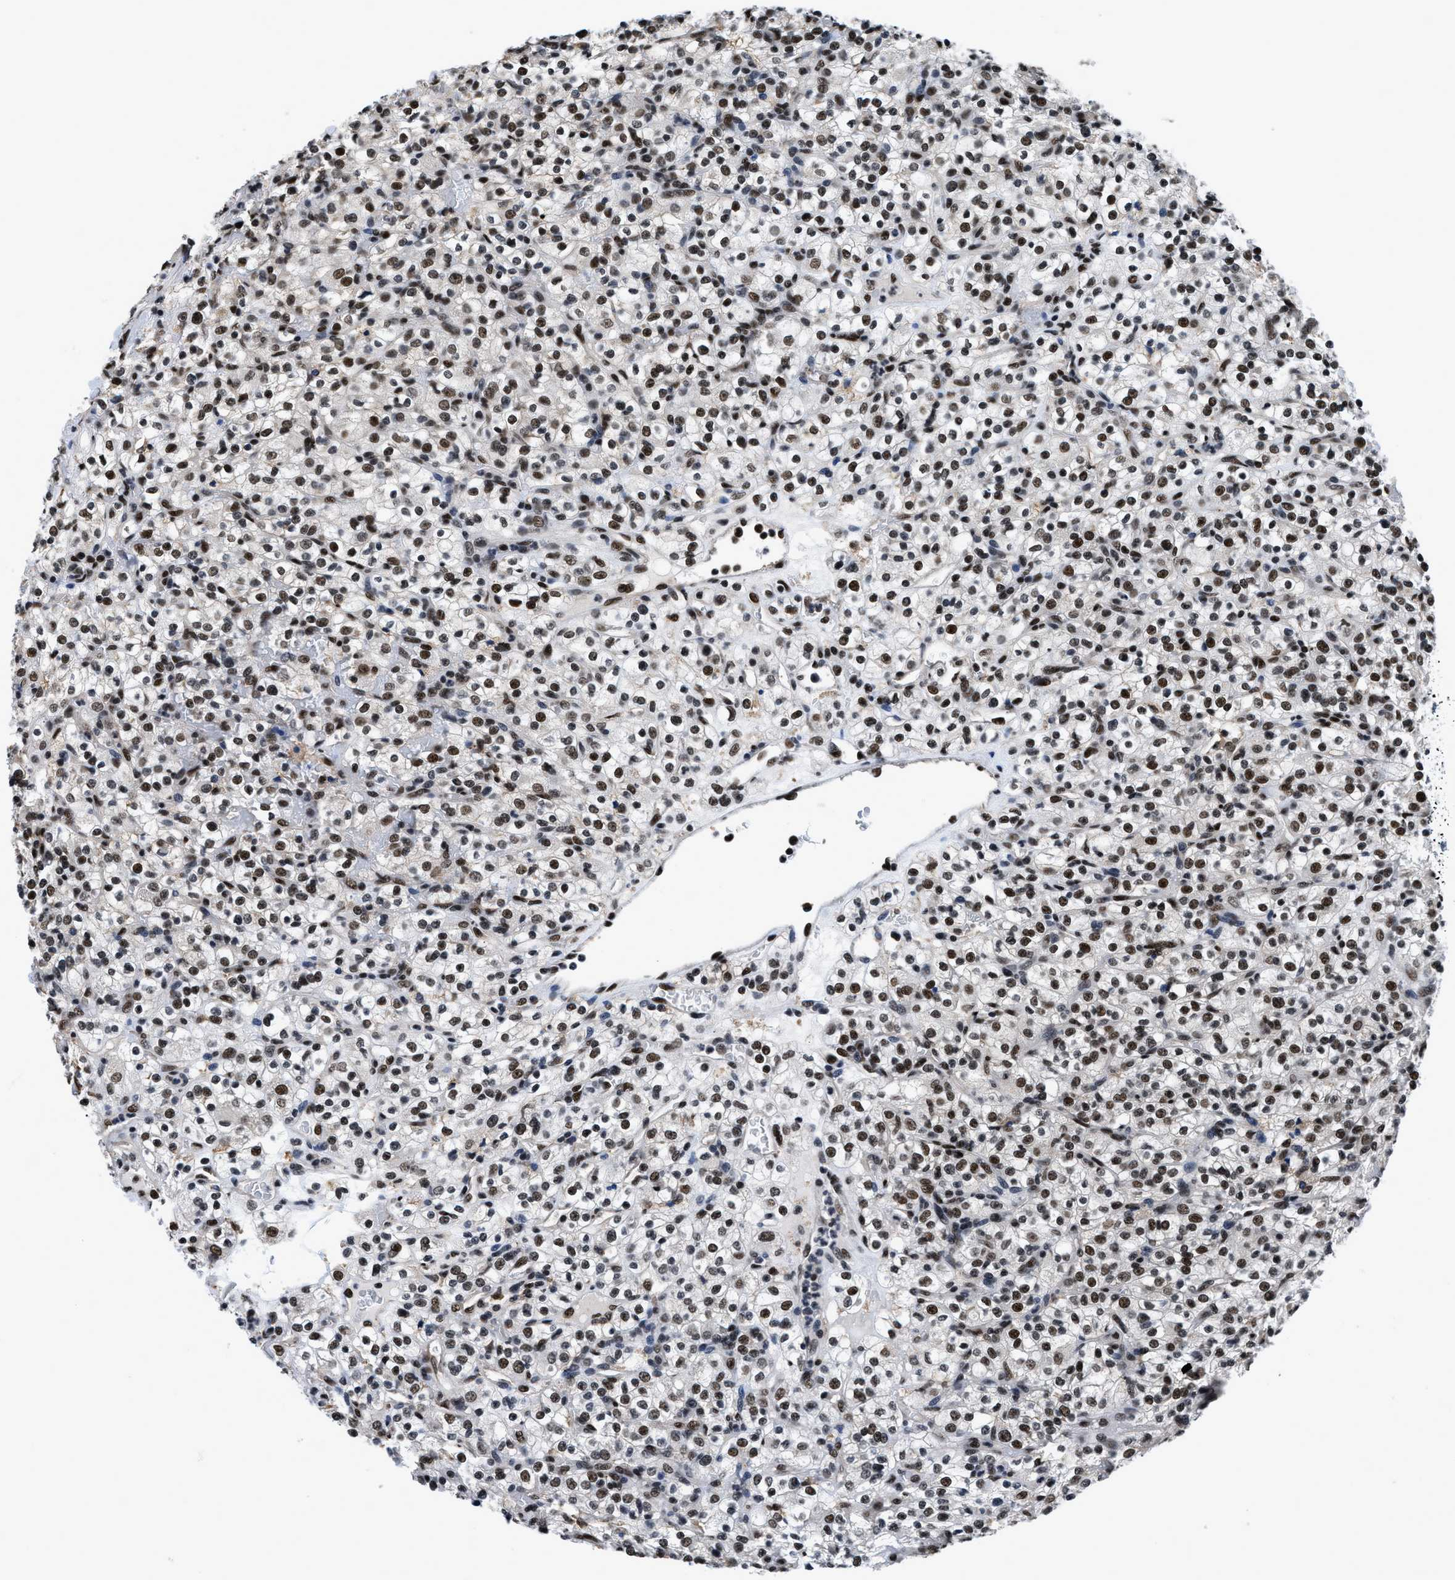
{"staining": {"intensity": "strong", "quantity": ">75%", "location": "nuclear"}, "tissue": "renal cancer", "cell_type": "Tumor cells", "image_type": "cancer", "snomed": [{"axis": "morphology", "description": "Normal tissue, NOS"}, {"axis": "morphology", "description": "Adenocarcinoma, NOS"}, {"axis": "topography", "description": "Kidney"}], "caption": "Protein staining of renal cancer tissue reveals strong nuclear positivity in about >75% of tumor cells.", "gene": "HNRNPH2", "patient": {"sex": "female", "age": 72}}